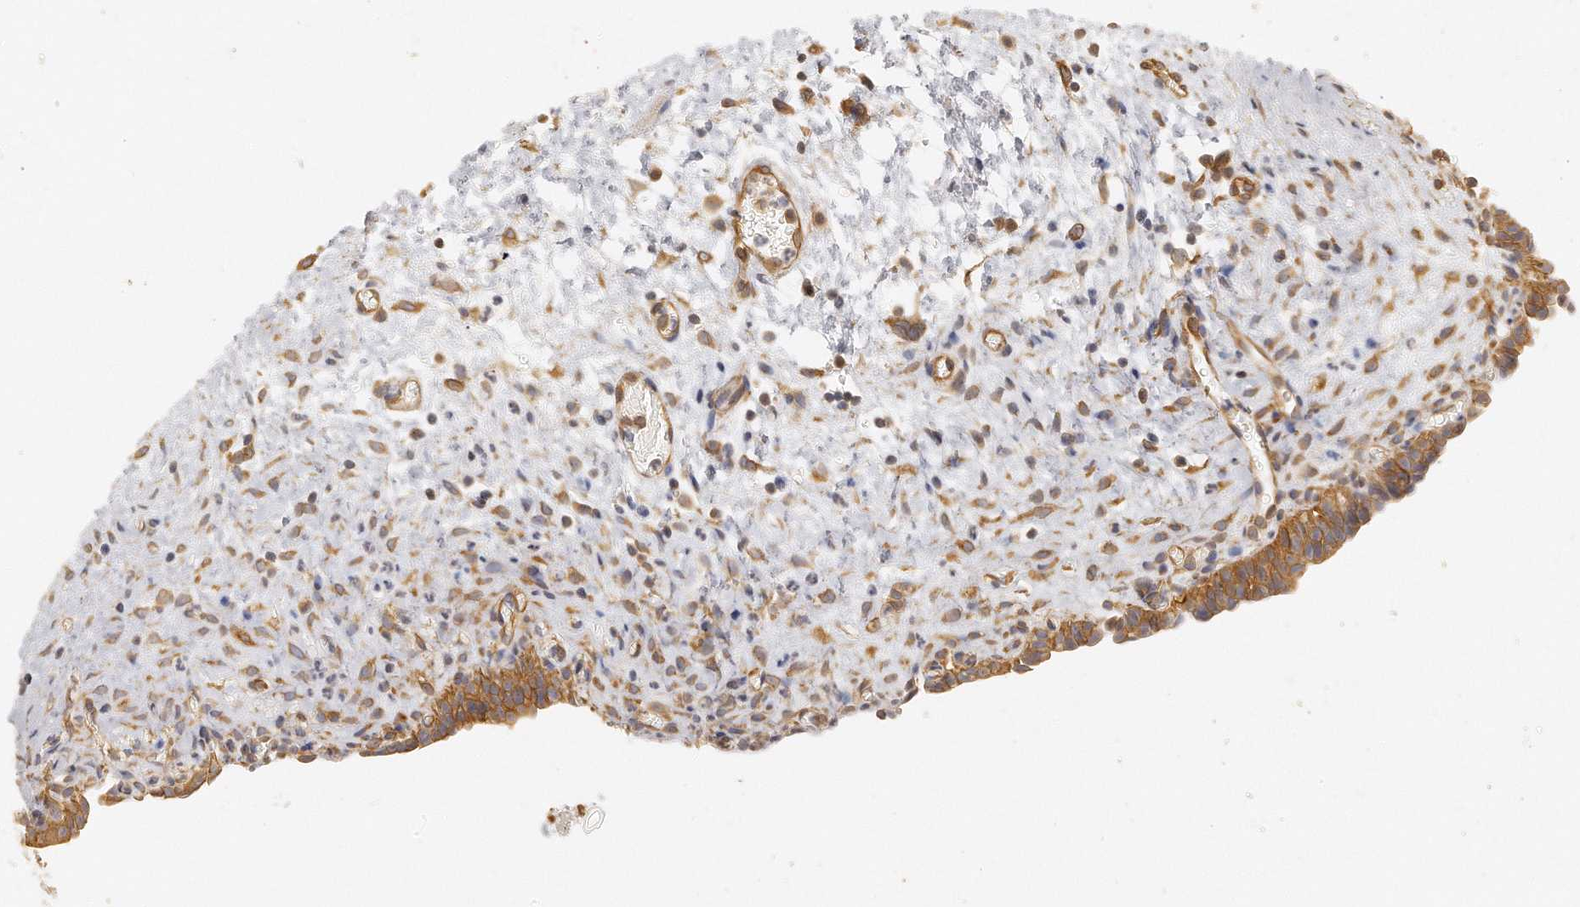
{"staining": {"intensity": "moderate", "quantity": ">75%", "location": "cytoplasmic/membranous"}, "tissue": "urinary bladder", "cell_type": "Urothelial cells", "image_type": "normal", "snomed": [{"axis": "morphology", "description": "Normal tissue, NOS"}, {"axis": "morphology", "description": "Dysplasia, NOS"}, {"axis": "topography", "description": "Urinary bladder"}], "caption": "Protein expression analysis of normal human urinary bladder reveals moderate cytoplasmic/membranous positivity in approximately >75% of urothelial cells. (DAB = brown stain, brightfield microscopy at high magnification).", "gene": "CHST7", "patient": {"sex": "male", "age": 35}}